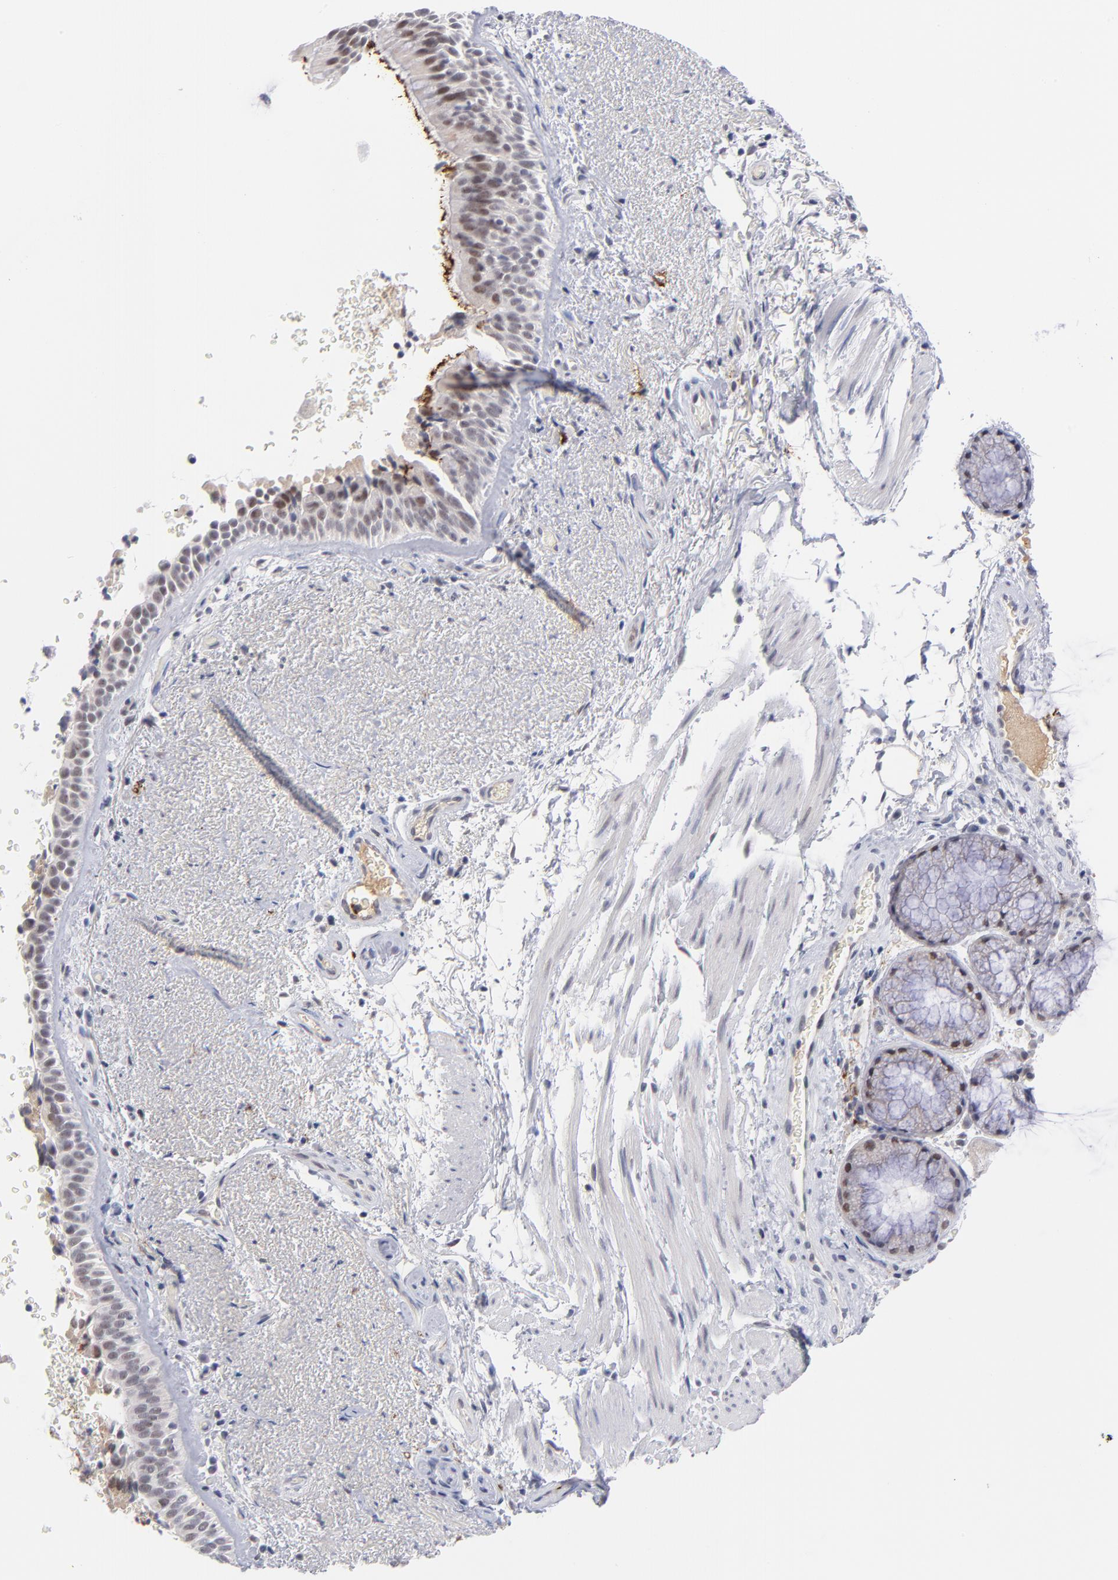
{"staining": {"intensity": "weak", "quantity": "<25%", "location": "nuclear"}, "tissue": "bronchus", "cell_type": "Respiratory epithelial cells", "image_type": "normal", "snomed": [{"axis": "morphology", "description": "Normal tissue, NOS"}, {"axis": "topography", "description": "Bronchus"}], "caption": "Immunohistochemistry (IHC) histopathology image of normal bronchus: human bronchus stained with DAB reveals no significant protein positivity in respiratory epithelial cells. The staining is performed using DAB brown chromogen with nuclei counter-stained in using hematoxylin.", "gene": "WSB1", "patient": {"sex": "female", "age": 54}}